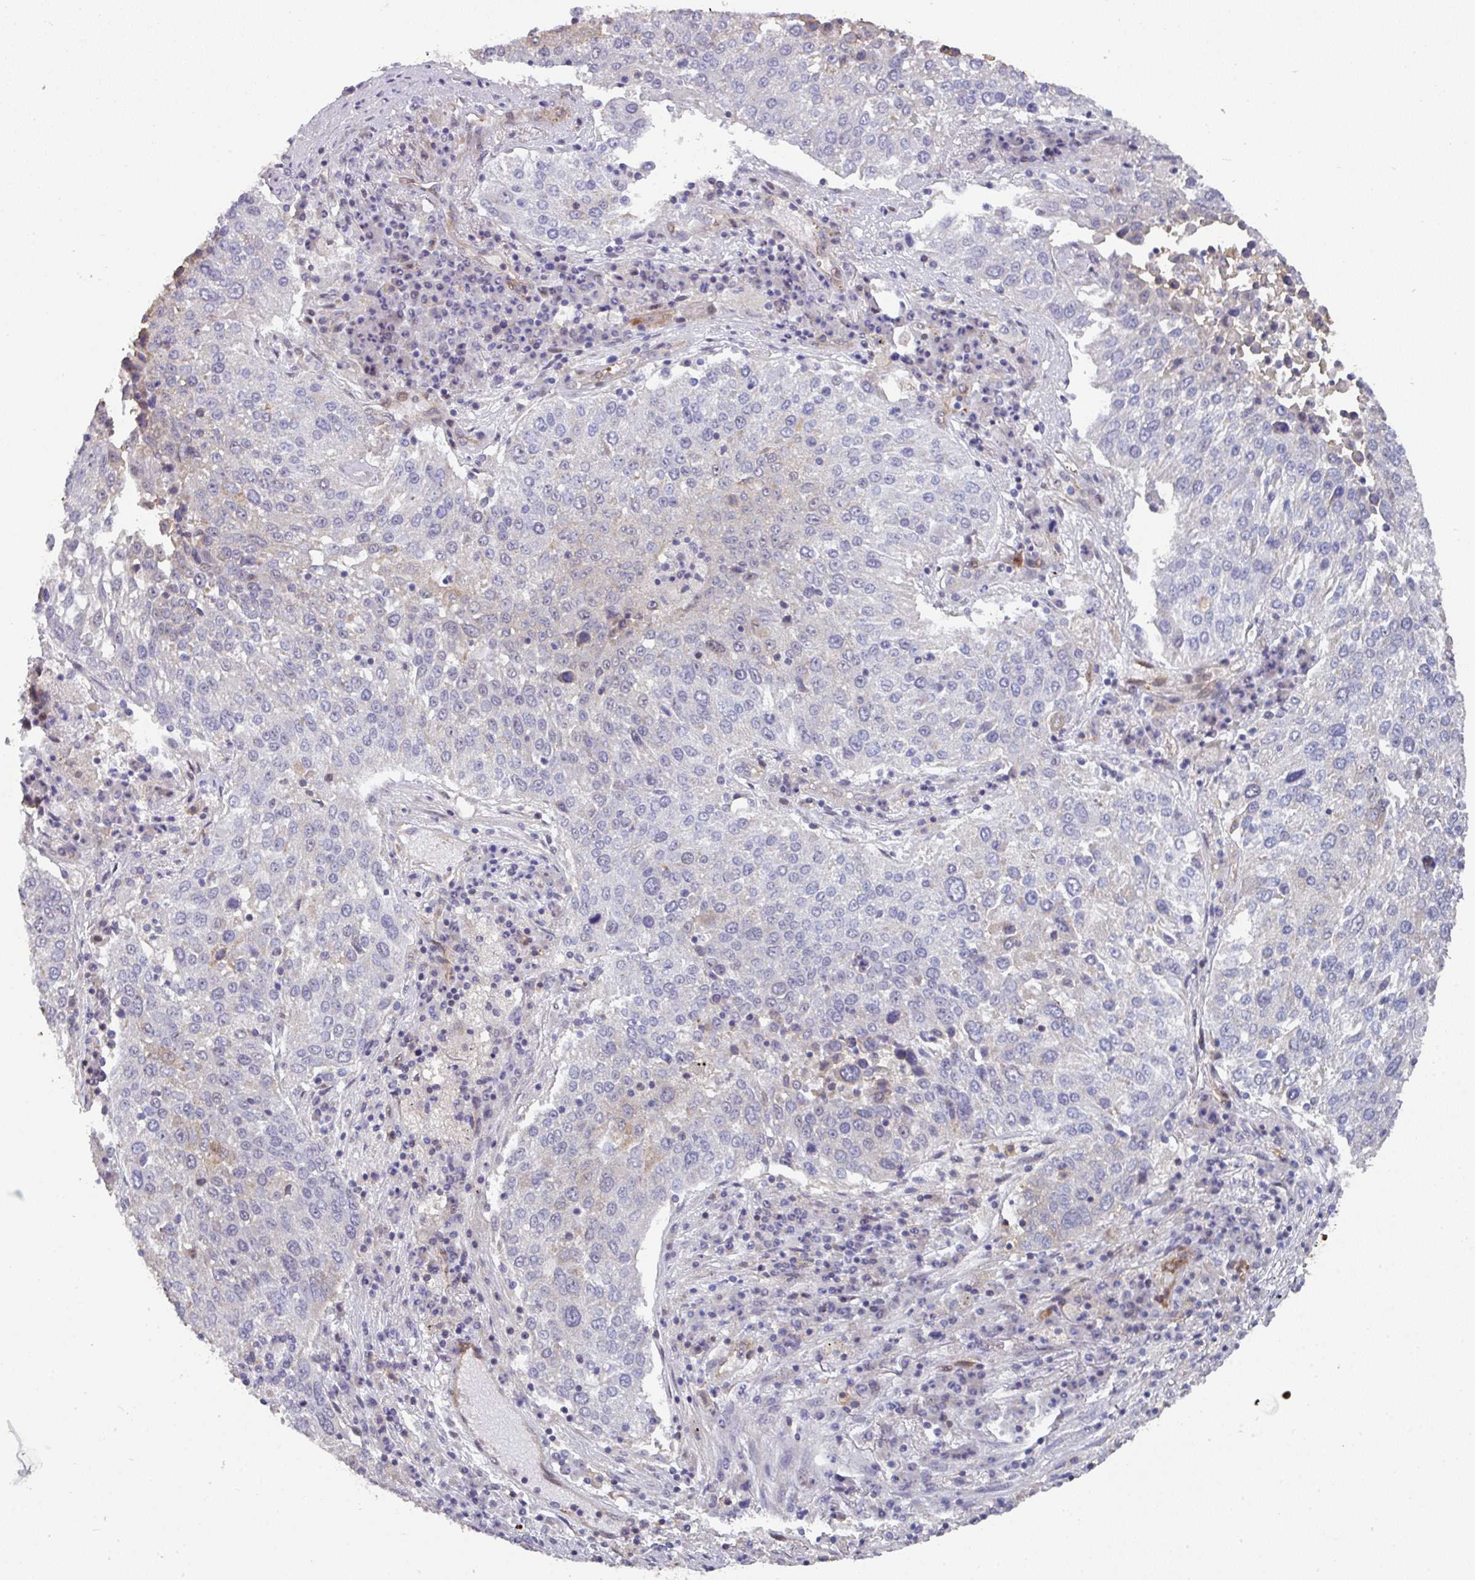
{"staining": {"intensity": "negative", "quantity": "none", "location": "none"}, "tissue": "lung cancer", "cell_type": "Tumor cells", "image_type": "cancer", "snomed": [{"axis": "morphology", "description": "Squamous cell carcinoma, NOS"}, {"axis": "topography", "description": "Lung"}], "caption": "A photomicrograph of lung cancer stained for a protein exhibits no brown staining in tumor cells.", "gene": "BEND5", "patient": {"sex": "male", "age": 65}}